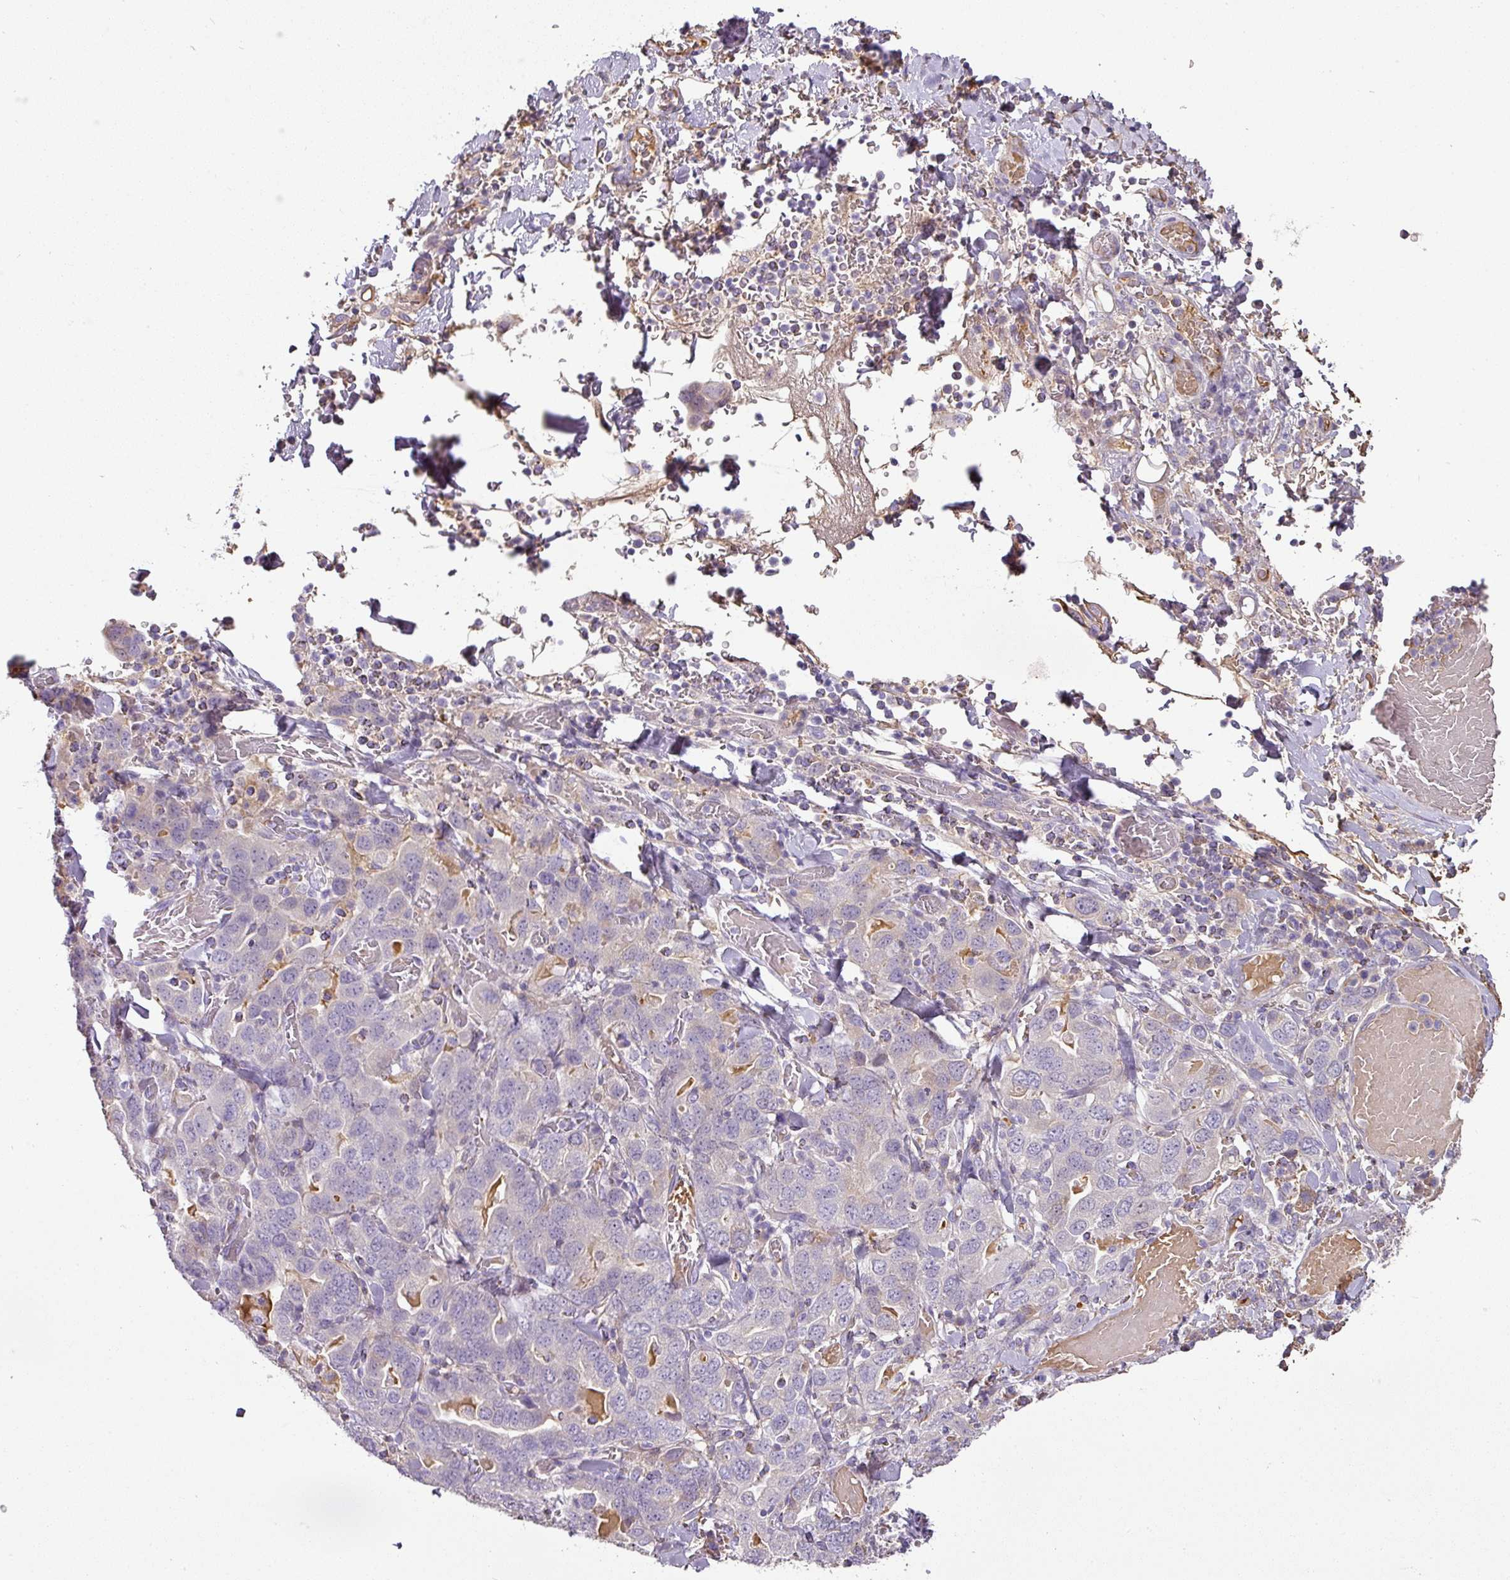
{"staining": {"intensity": "weak", "quantity": "<25%", "location": "cytoplasmic/membranous"}, "tissue": "stomach cancer", "cell_type": "Tumor cells", "image_type": "cancer", "snomed": [{"axis": "morphology", "description": "Adenocarcinoma, NOS"}, {"axis": "topography", "description": "Stomach, upper"}, {"axis": "topography", "description": "Stomach"}], "caption": "Tumor cells are negative for protein expression in human stomach adenocarcinoma. (DAB (3,3'-diaminobenzidine) IHC with hematoxylin counter stain).", "gene": "CCZ1", "patient": {"sex": "male", "age": 62}}